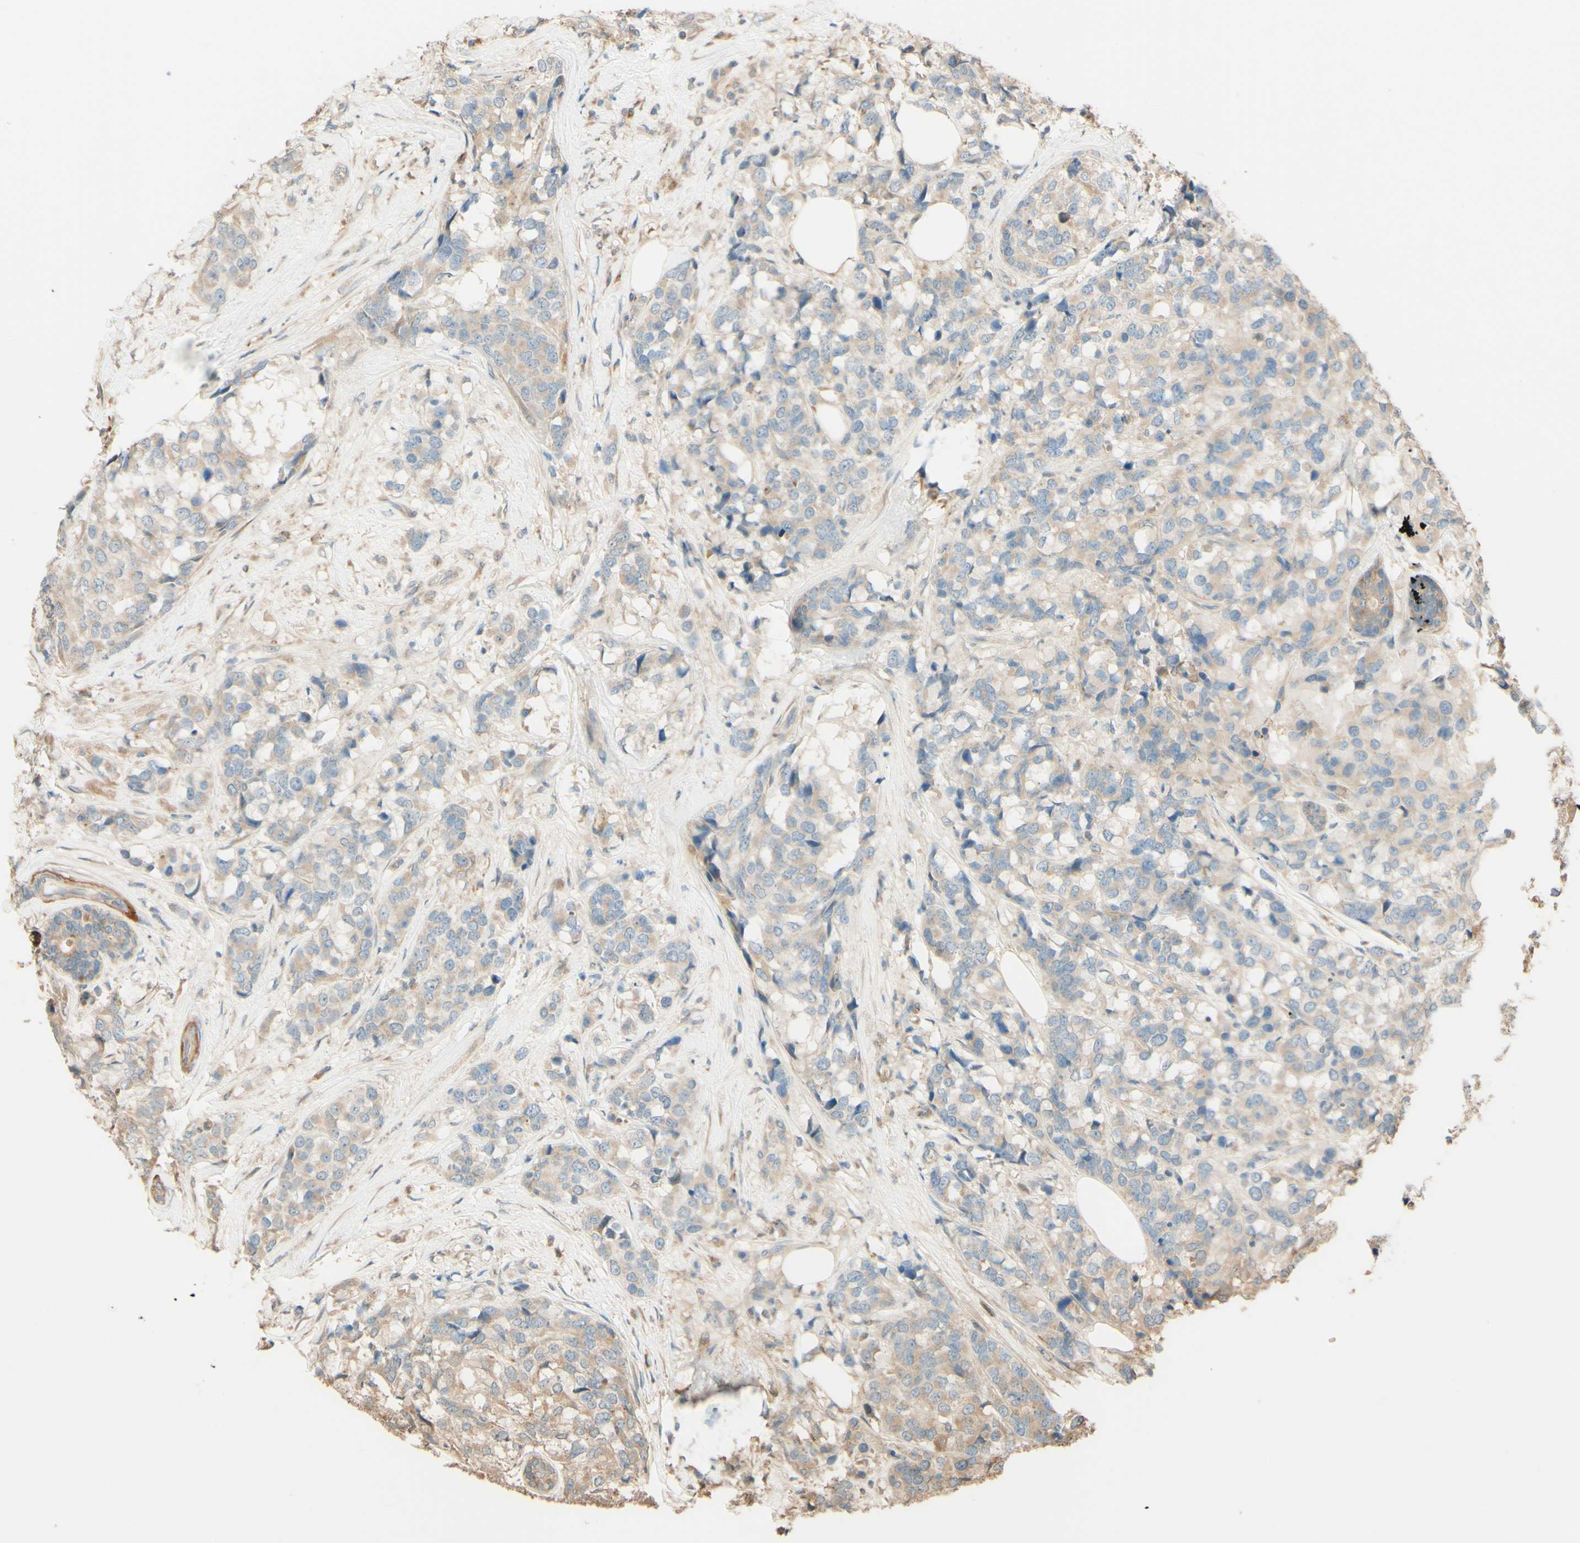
{"staining": {"intensity": "weak", "quantity": "25%-75%", "location": "cytoplasmic/membranous"}, "tissue": "breast cancer", "cell_type": "Tumor cells", "image_type": "cancer", "snomed": [{"axis": "morphology", "description": "Lobular carcinoma"}, {"axis": "topography", "description": "Breast"}], "caption": "Tumor cells demonstrate low levels of weak cytoplasmic/membranous staining in about 25%-75% of cells in human breast cancer.", "gene": "RNF19A", "patient": {"sex": "female", "age": 59}}